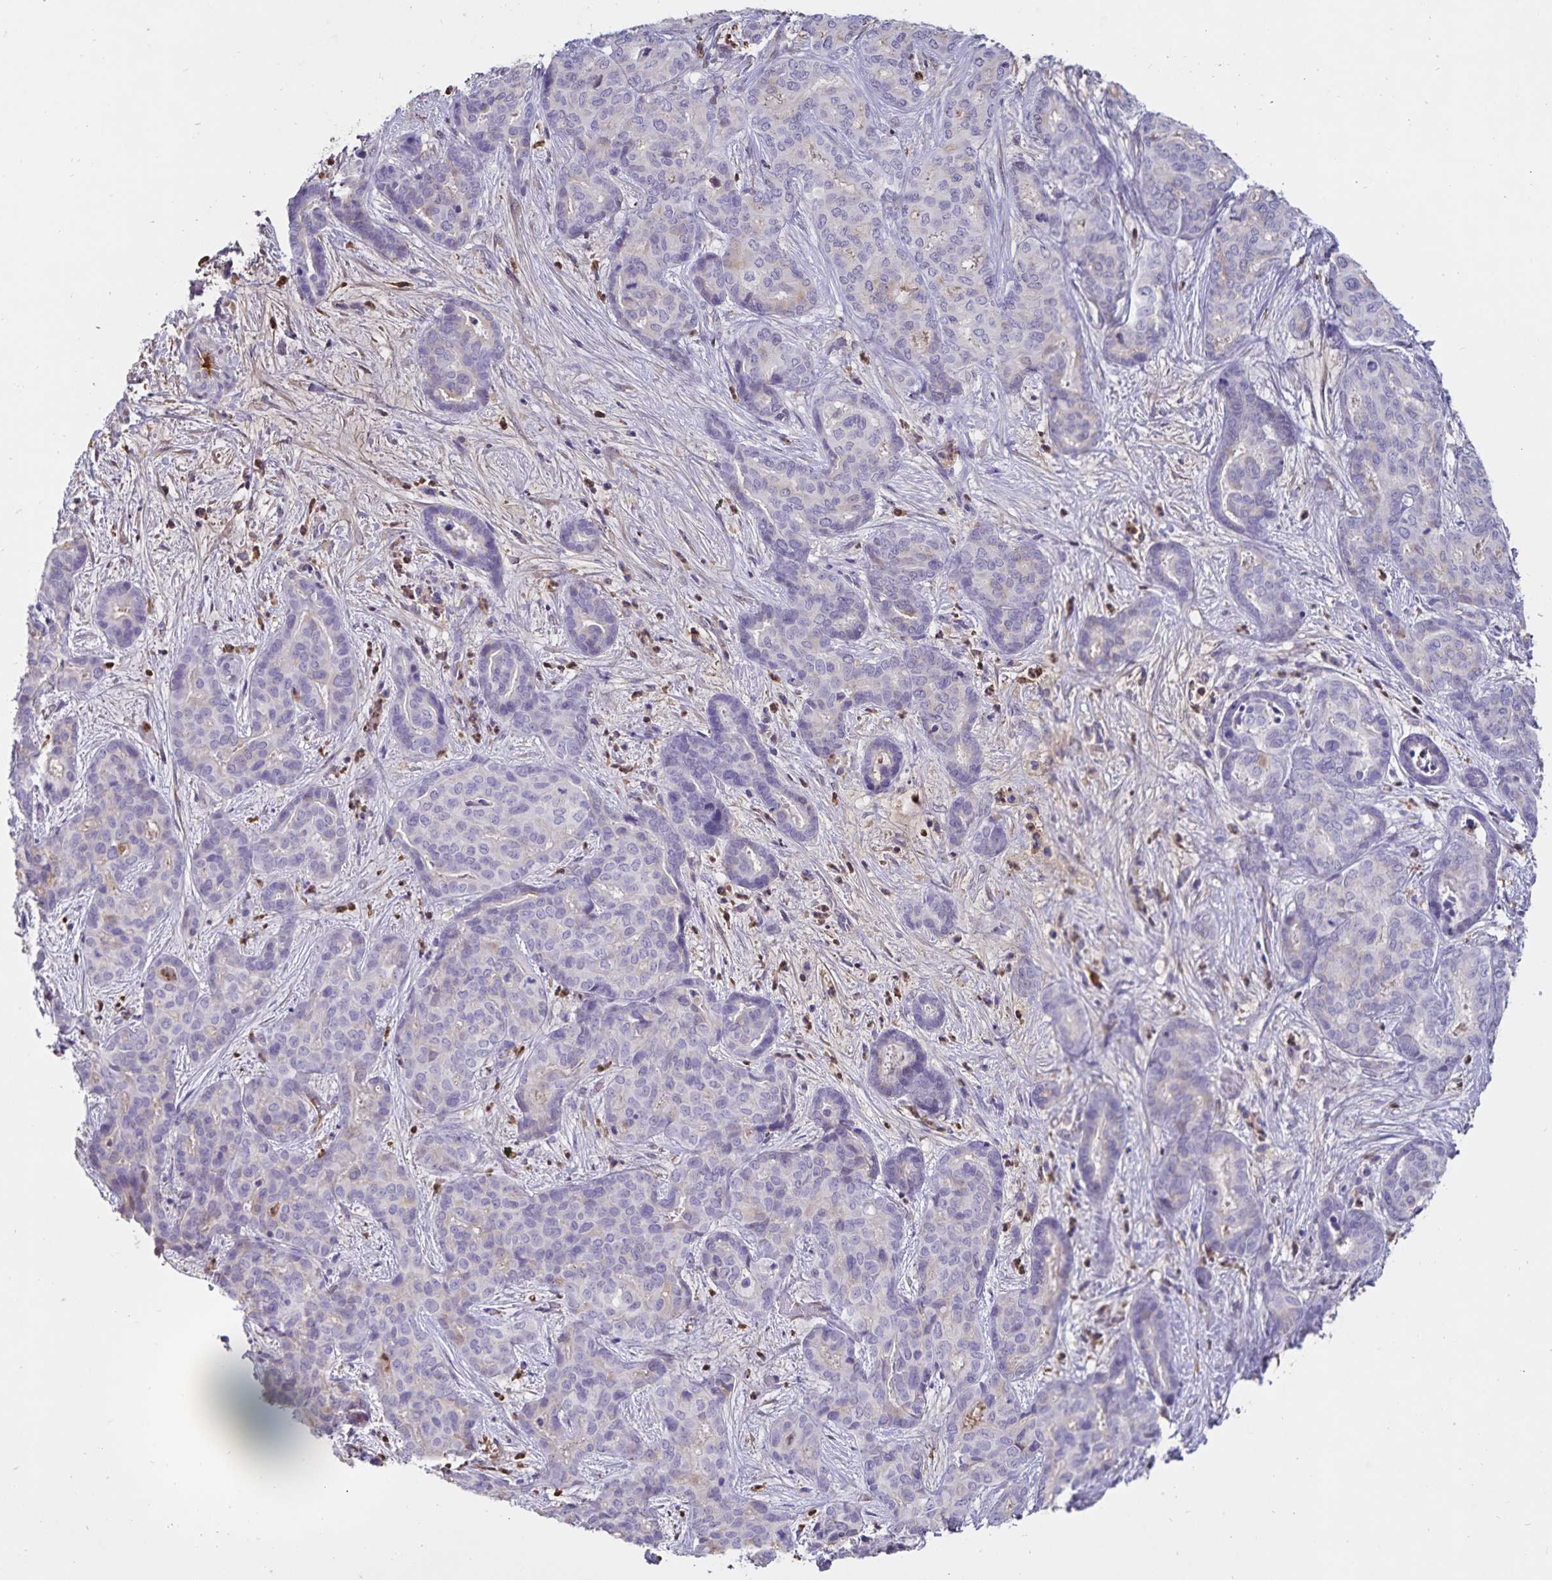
{"staining": {"intensity": "negative", "quantity": "none", "location": "none"}, "tissue": "liver cancer", "cell_type": "Tumor cells", "image_type": "cancer", "snomed": [{"axis": "morphology", "description": "Cholangiocarcinoma"}, {"axis": "topography", "description": "Liver"}], "caption": "Cholangiocarcinoma (liver) stained for a protein using immunohistochemistry shows no expression tumor cells.", "gene": "FGG", "patient": {"sex": "female", "age": 64}}